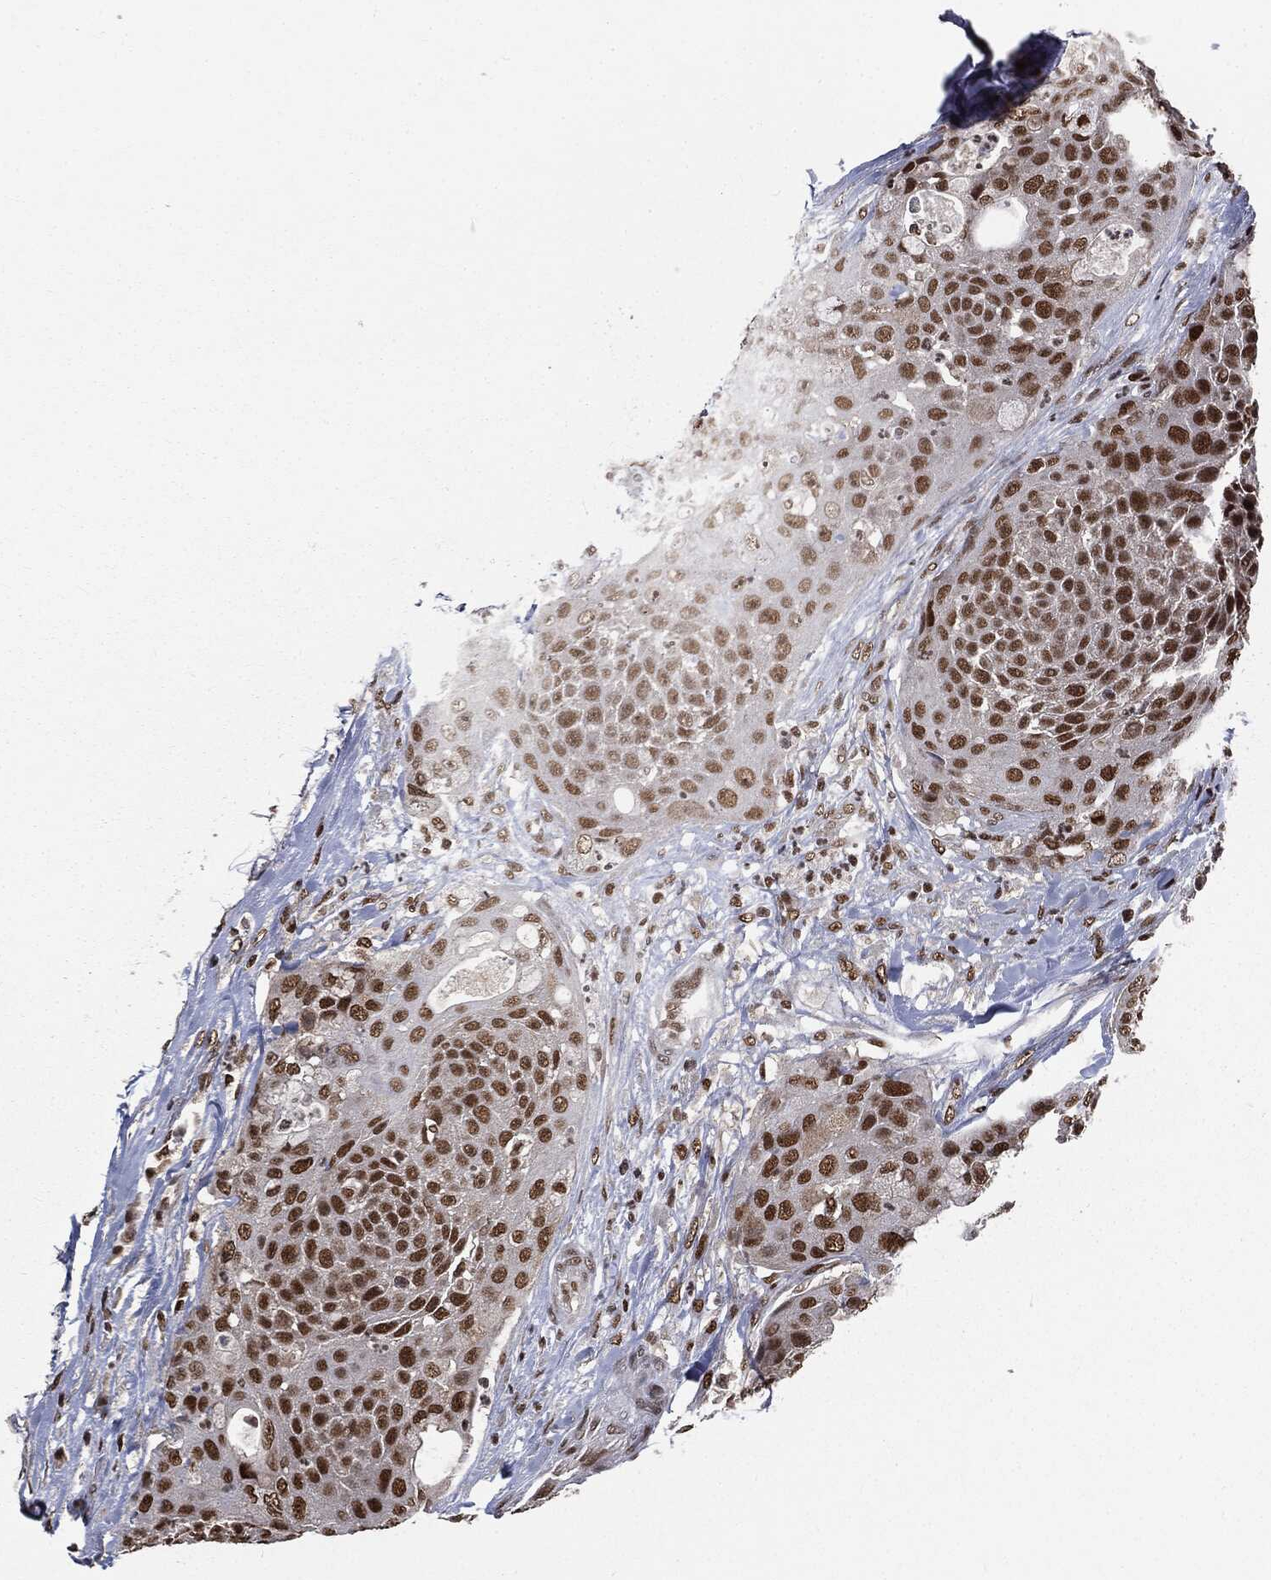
{"staining": {"intensity": "strong", "quantity": ">75%", "location": "nuclear"}, "tissue": "urothelial cancer", "cell_type": "Tumor cells", "image_type": "cancer", "snomed": [{"axis": "morphology", "description": "Urothelial carcinoma, High grade"}, {"axis": "topography", "description": "Urinary bladder"}], "caption": "This is an image of immunohistochemistry (IHC) staining of urothelial carcinoma (high-grade), which shows strong staining in the nuclear of tumor cells.", "gene": "DPH2", "patient": {"sex": "female", "age": 63}}